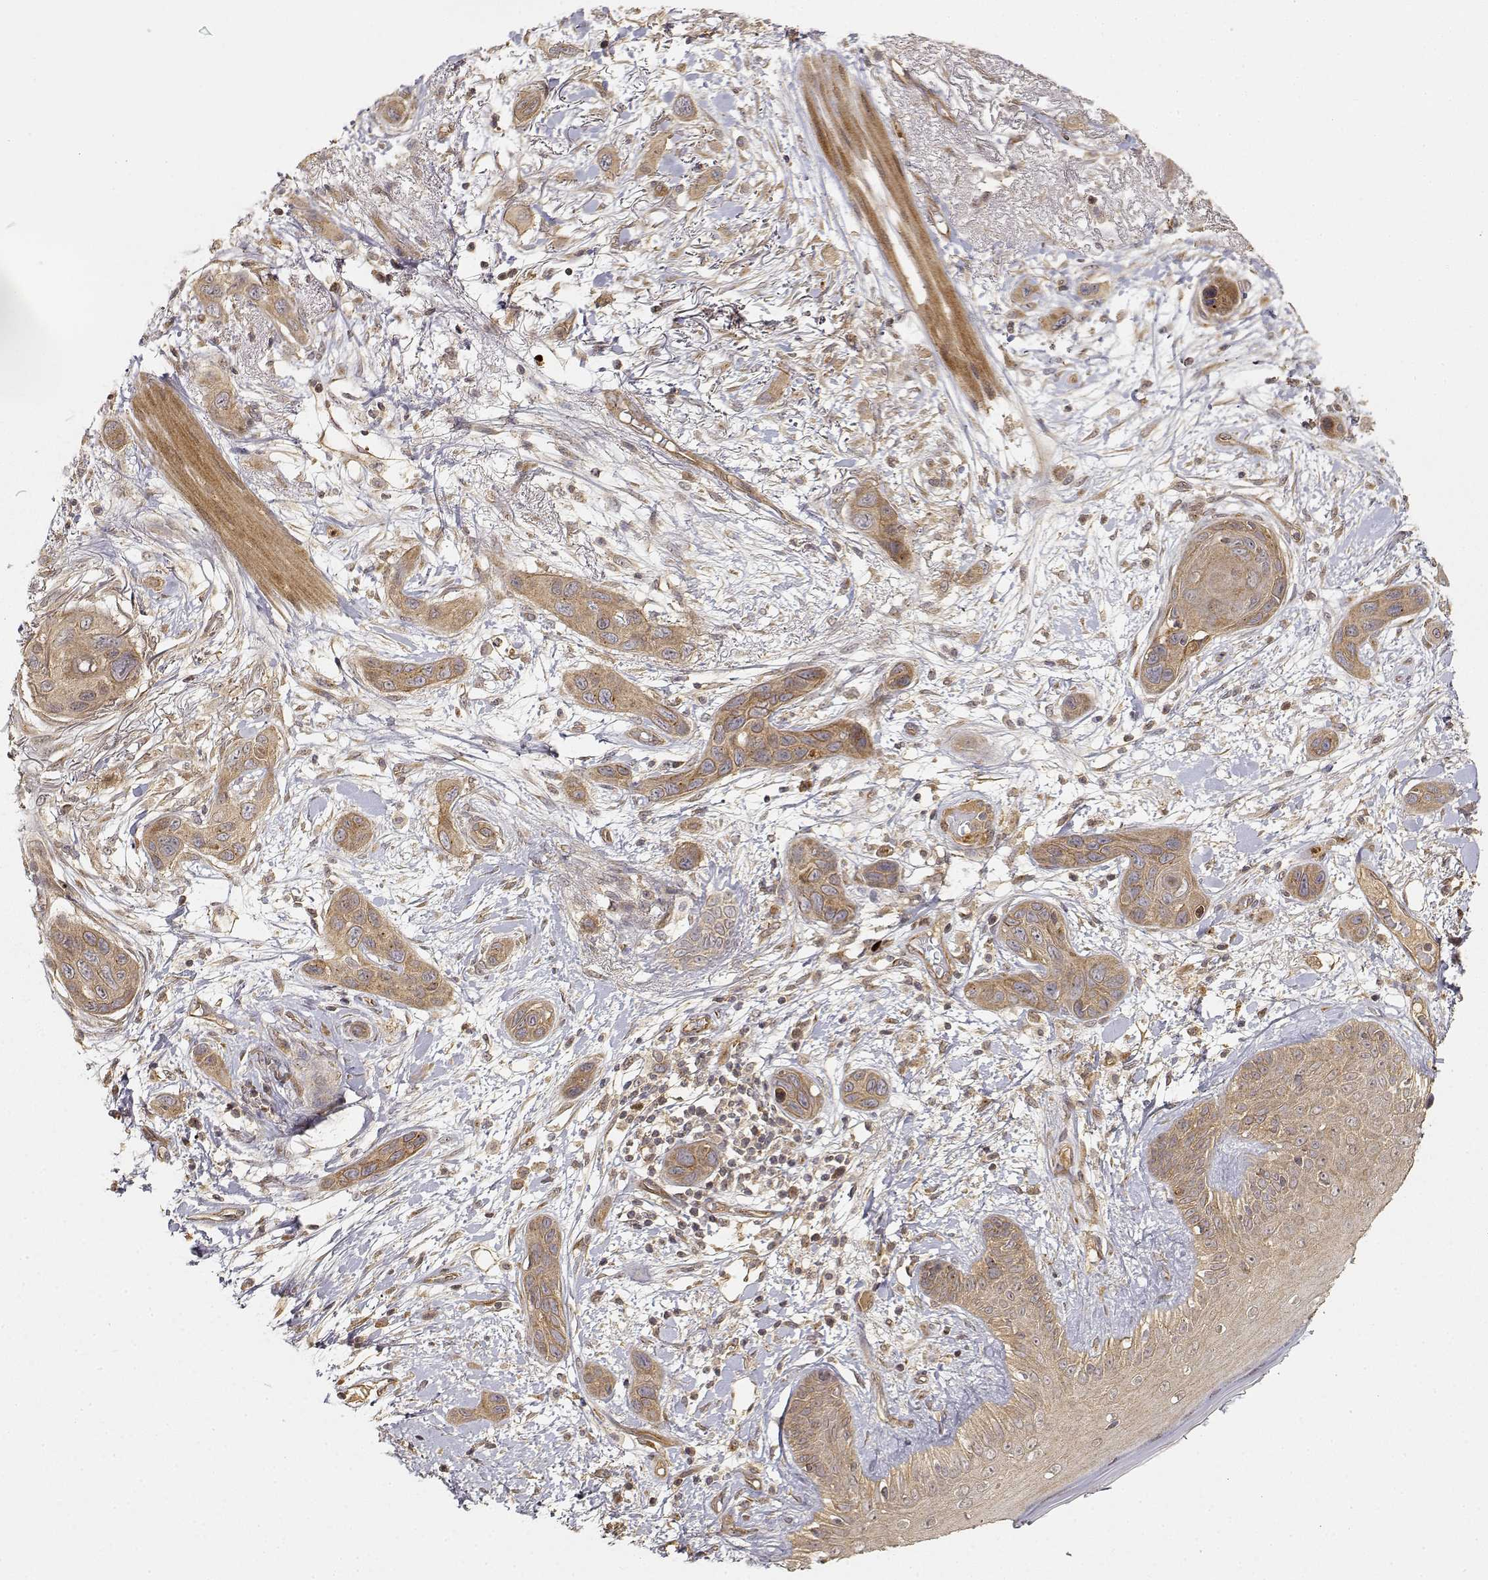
{"staining": {"intensity": "moderate", "quantity": ">75%", "location": "cytoplasmic/membranous"}, "tissue": "skin cancer", "cell_type": "Tumor cells", "image_type": "cancer", "snomed": [{"axis": "morphology", "description": "Squamous cell carcinoma, NOS"}, {"axis": "topography", "description": "Skin"}], "caption": "There is medium levels of moderate cytoplasmic/membranous staining in tumor cells of skin squamous cell carcinoma, as demonstrated by immunohistochemical staining (brown color).", "gene": "CDK5RAP2", "patient": {"sex": "male", "age": 79}}